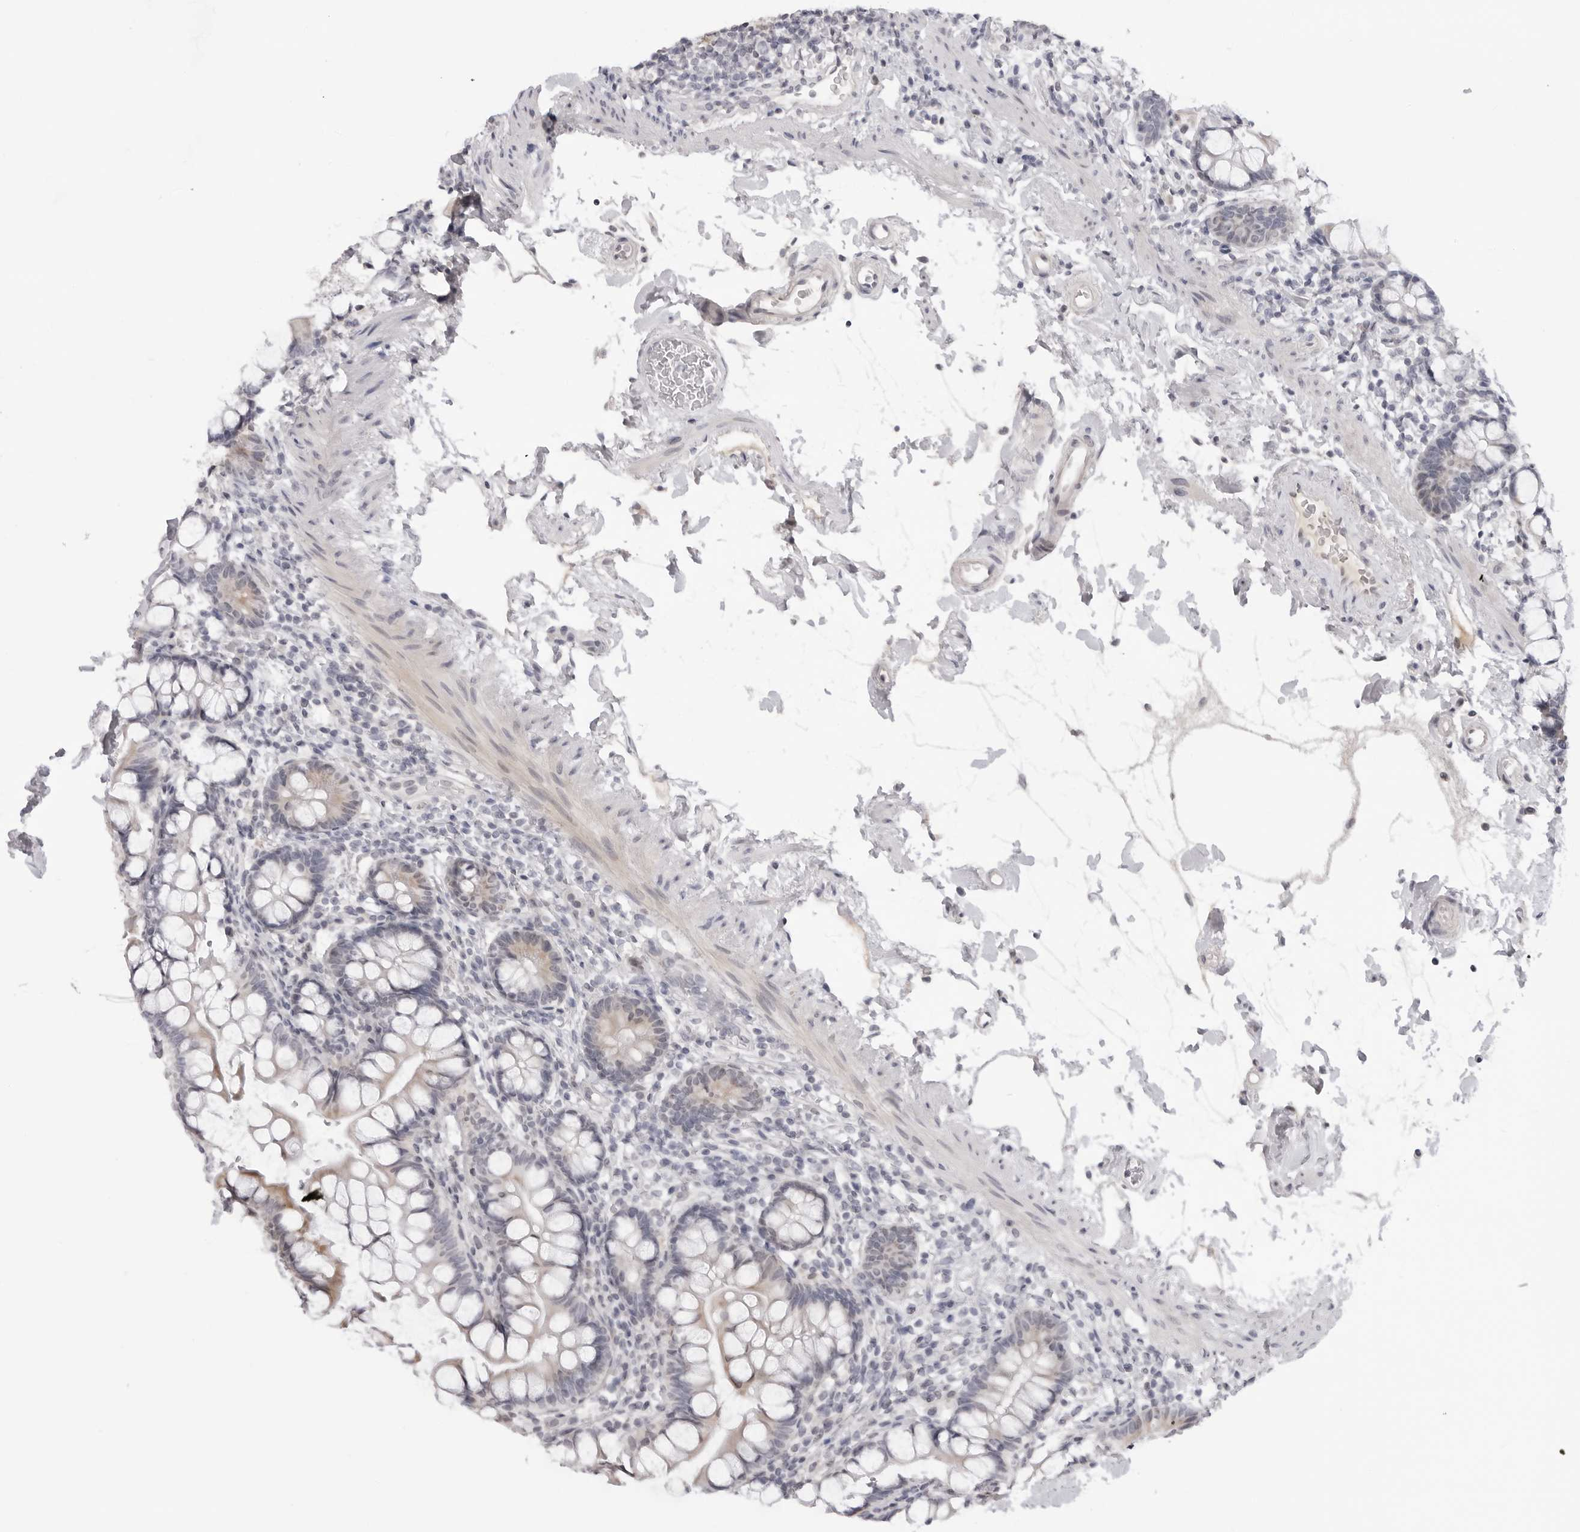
{"staining": {"intensity": "weak", "quantity": "<25%", "location": "cytoplasmic/membranous"}, "tissue": "small intestine", "cell_type": "Glandular cells", "image_type": "normal", "snomed": [{"axis": "morphology", "description": "Normal tissue, NOS"}, {"axis": "topography", "description": "Small intestine"}], "caption": "Glandular cells are negative for protein expression in benign human small intestine. Brightfield microscopy of immunohistochemistry (IHC) stained with DAB (3,3'-diaminobenzidine) (brown) and hematoxylin (blue), captured at high magnification.", "gene": "ACP6", "patient": {"sex": "female", "age": 84}}